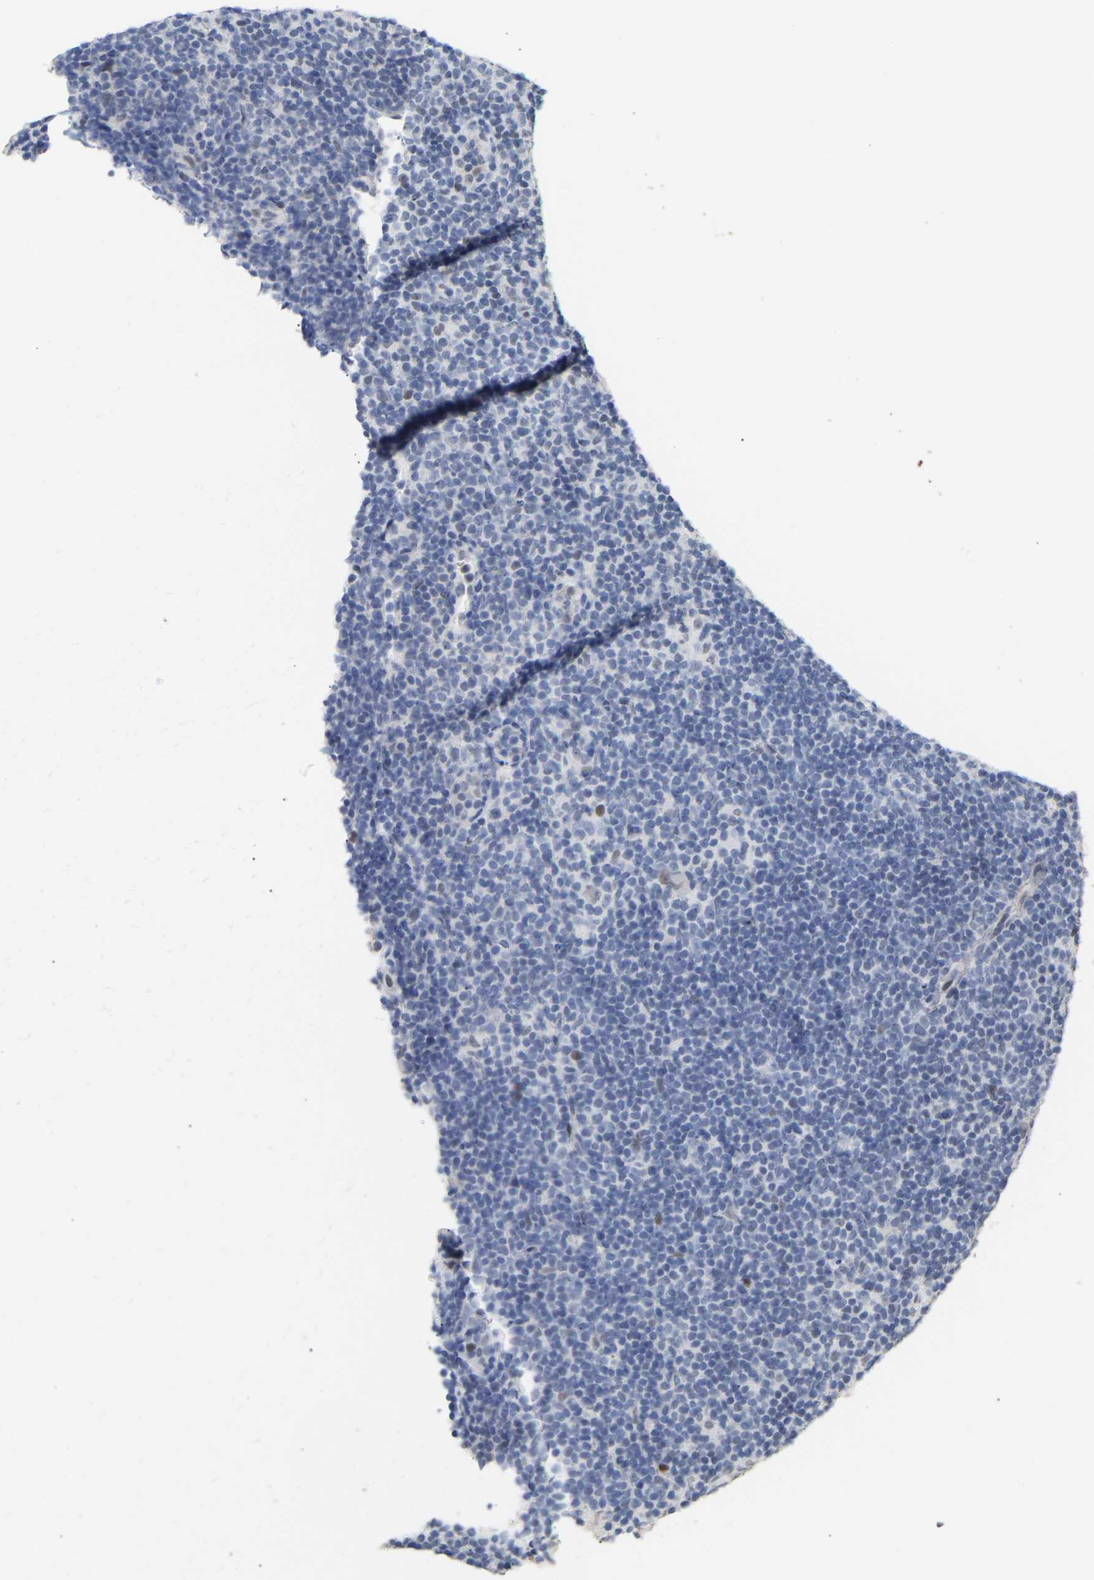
{"staining": {"intensity": "negative", "quantity": "none", "location": "none"}, "tissue": "lymphoma", "cell_type": "Tumor cells", "image_type": "cancer", "snomed": [{"axis": "morphology", "description": "Hodgkin's disease, NOS"}, {"axis": "topography", "description": "Lymph node"}], "caption": "Tumor cells show no significant positivity in Hodgkin's disease. (Immunohistochemistry (ihc), brightfield microscopy, high magnification).", "gene": "AMPH", "patient": {"sex": "female", "age": 57}}